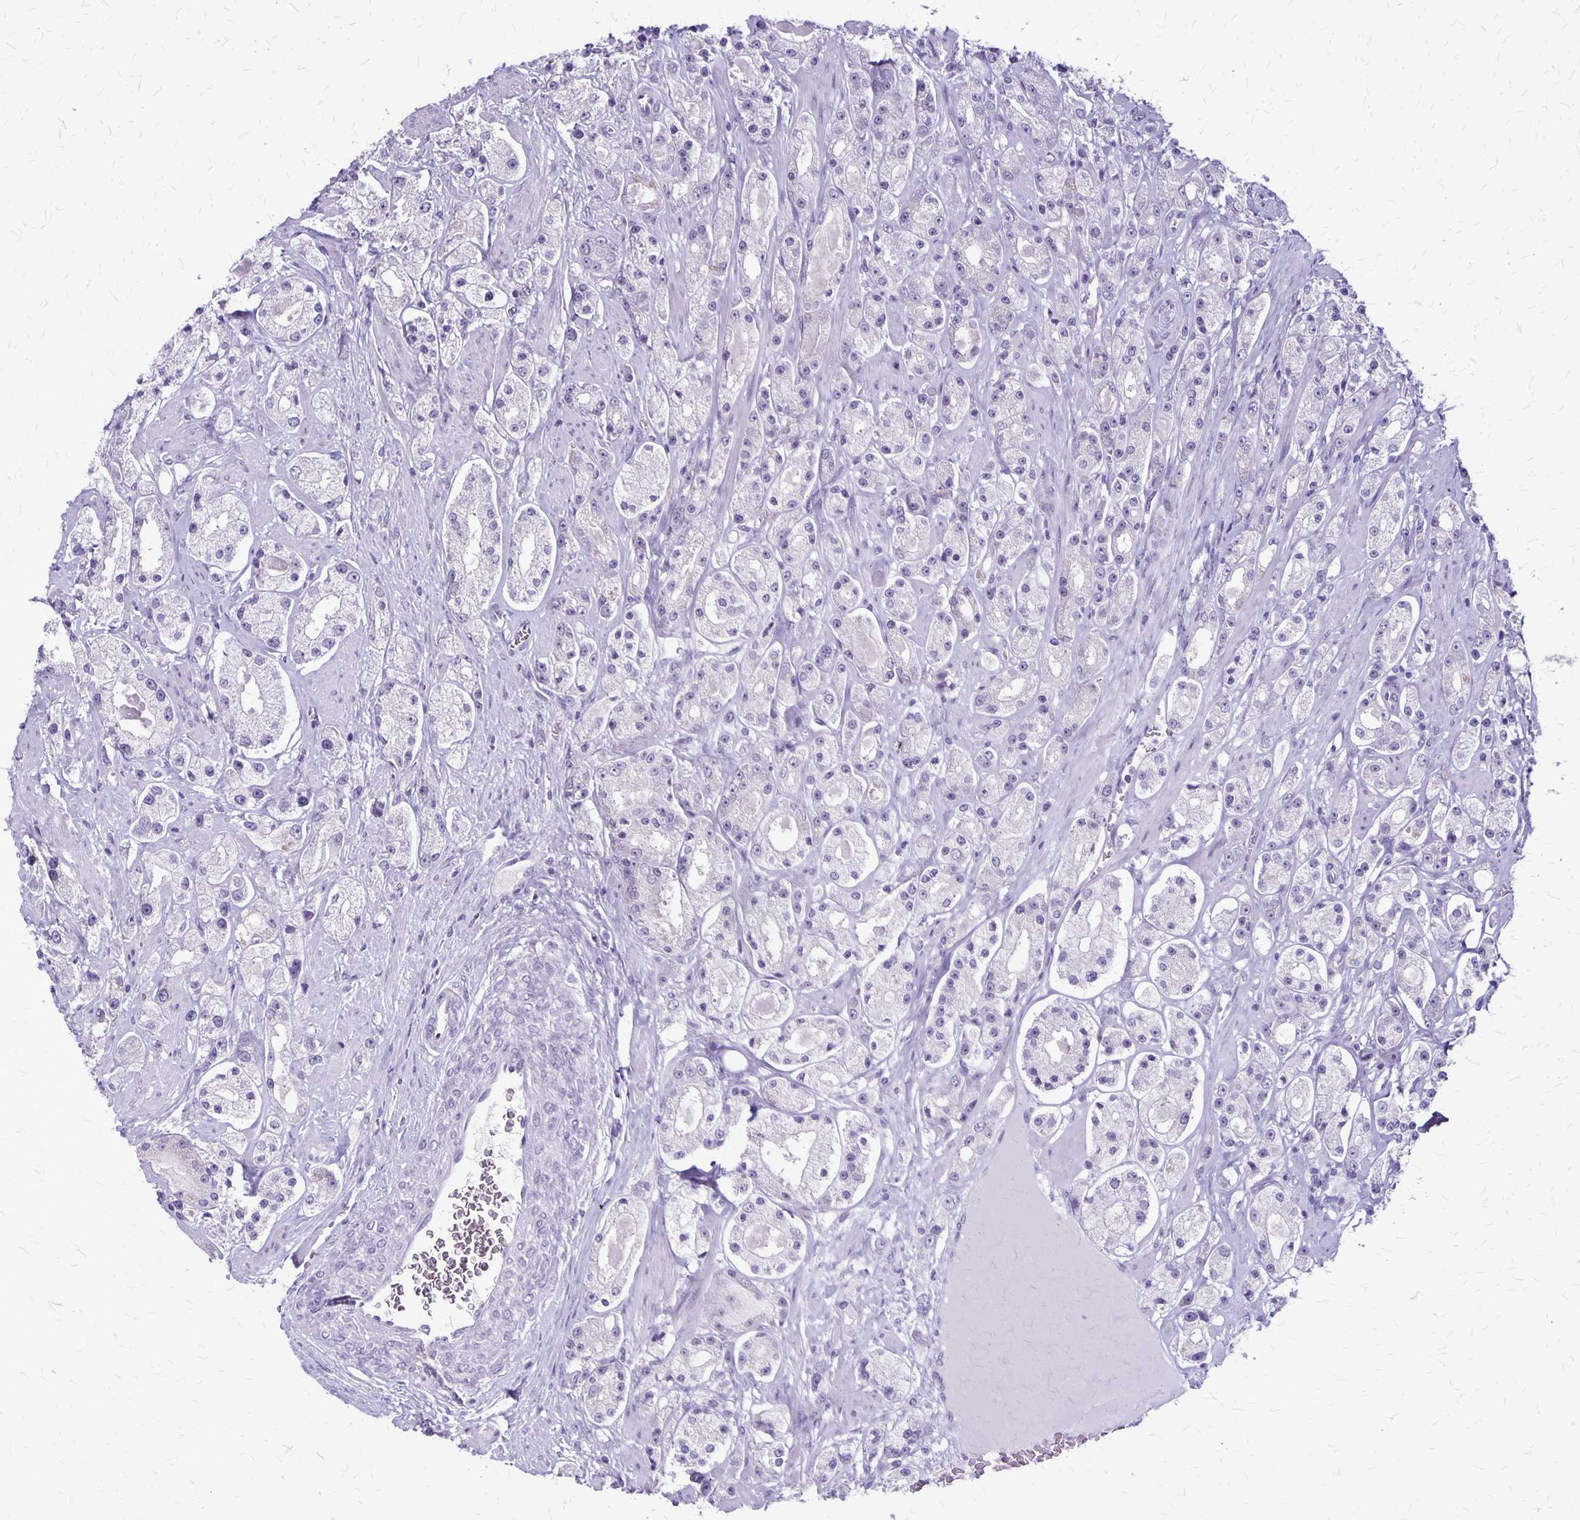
{"staining": {"intensity": "negative", "quantity": "none", "location": "none"}, "tissue": "prostate cancer", "cell_type": "Tumor cells", "image_type": "cancer", "snomed": [{"axis": "morphology", "description": "Adenocarcinoma, High grade"}, {"axis": "topography", "description": "Prostate"}], "caption": "The micrograph demonstrates no significant staining in tumor cells of prostate adenocarcinoma (high-grade). (Stains: DAB IHC with hematoxylin counter stain, Microscopy: brightfield microscopy at high magnification).", "gene": "PLXNB3", "patient": {"sex": "male", "age": 67}}